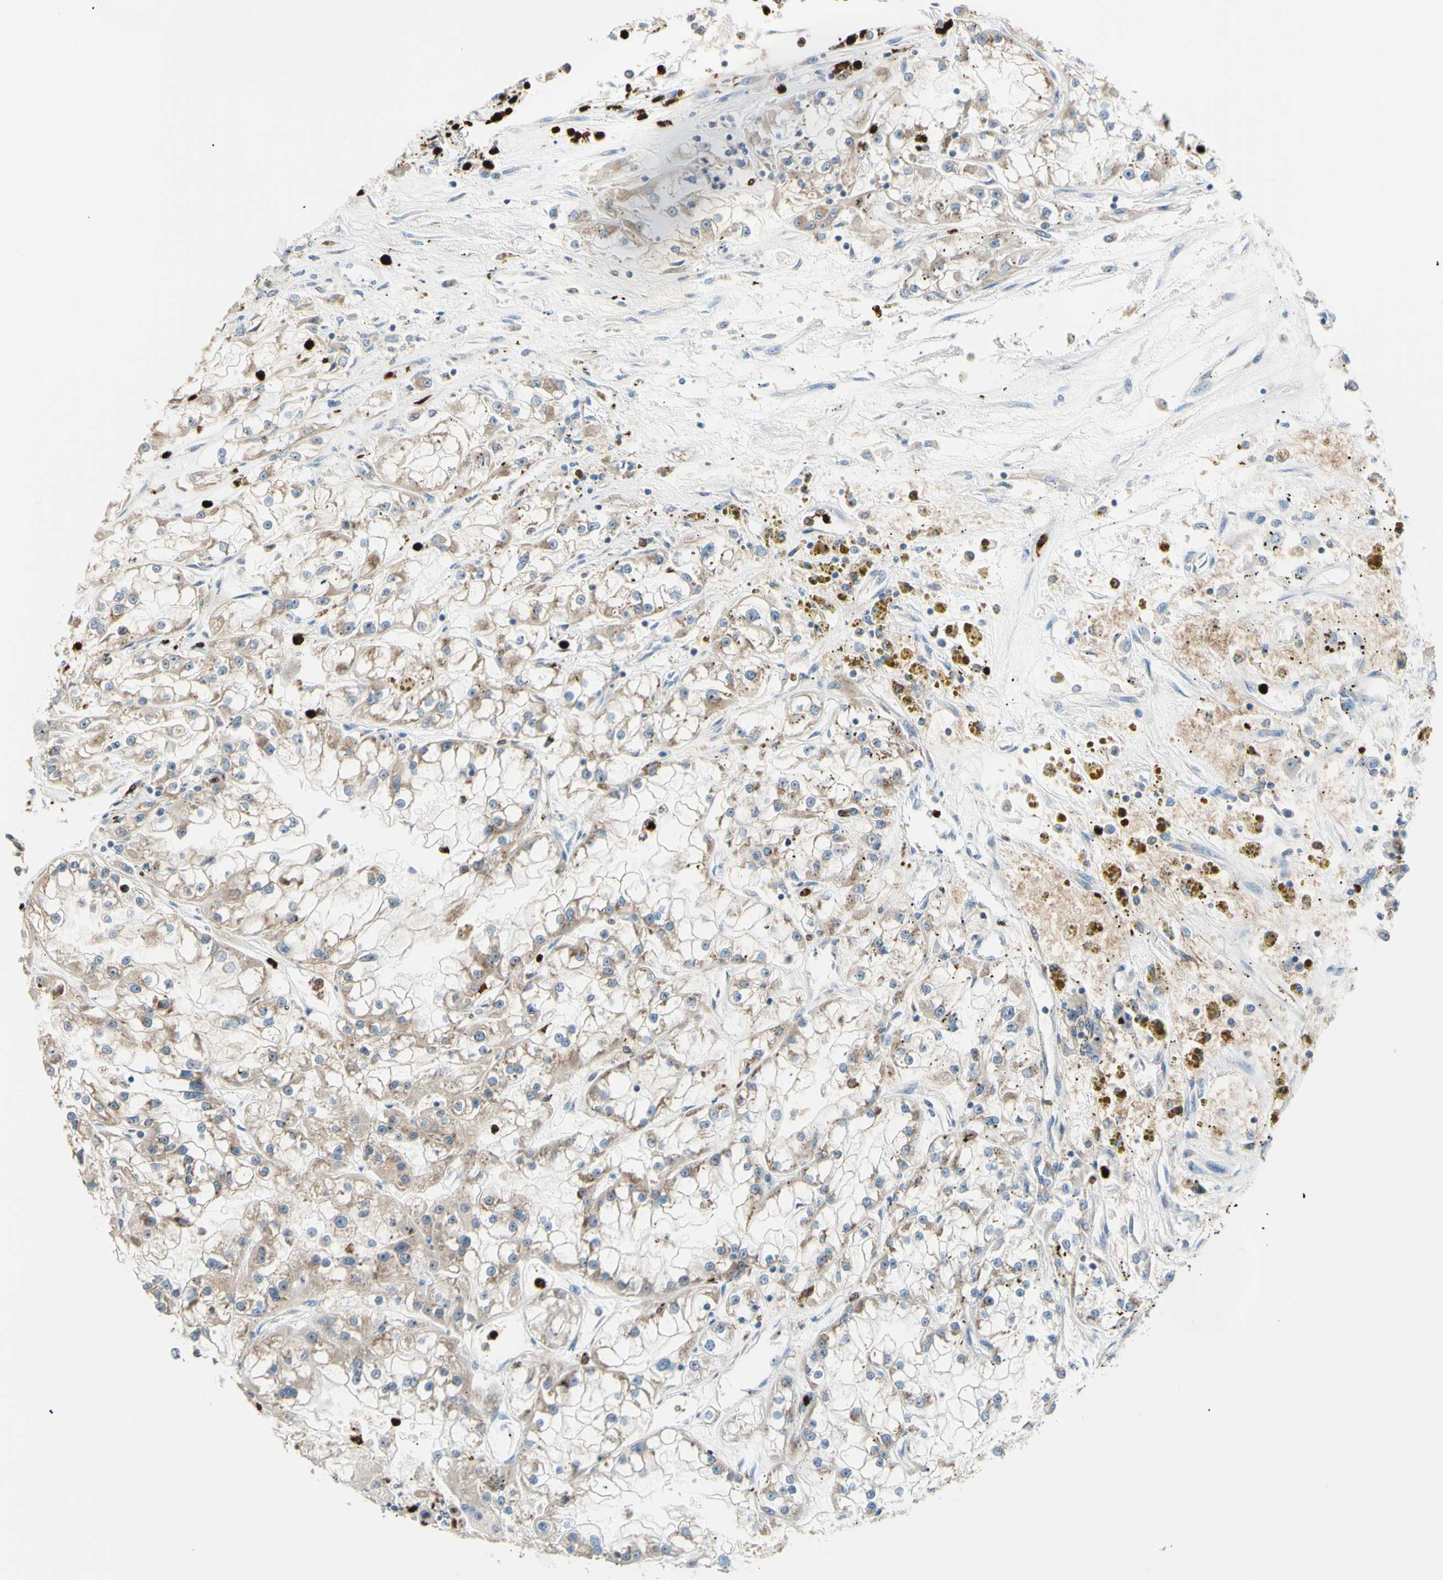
{"staining": {"intensity": "weak", "quantity": ">75%", "location": "cytoplasmic/membranous"}, "tissue": "renal cancer", "cell_type": "Tumor cells", "image_type": "cancer", "snomed": [{"axis": "morphology", "description": "Adenocarcinoma, NOS"}, {"axis": "topography", "description": "Kidney"}], "caption": "This micrograph demonstrates renal cancer (adenocarcinoma) stained with immunohistochemistry (IHC) to label a protein in brown. The cytoplasmic/membranous of tumor cells show weak positivity for the protein. Nuclei are counter-stained blue.", "gene": "USP9X", "patient": {"sex": "female", "age": 52}}